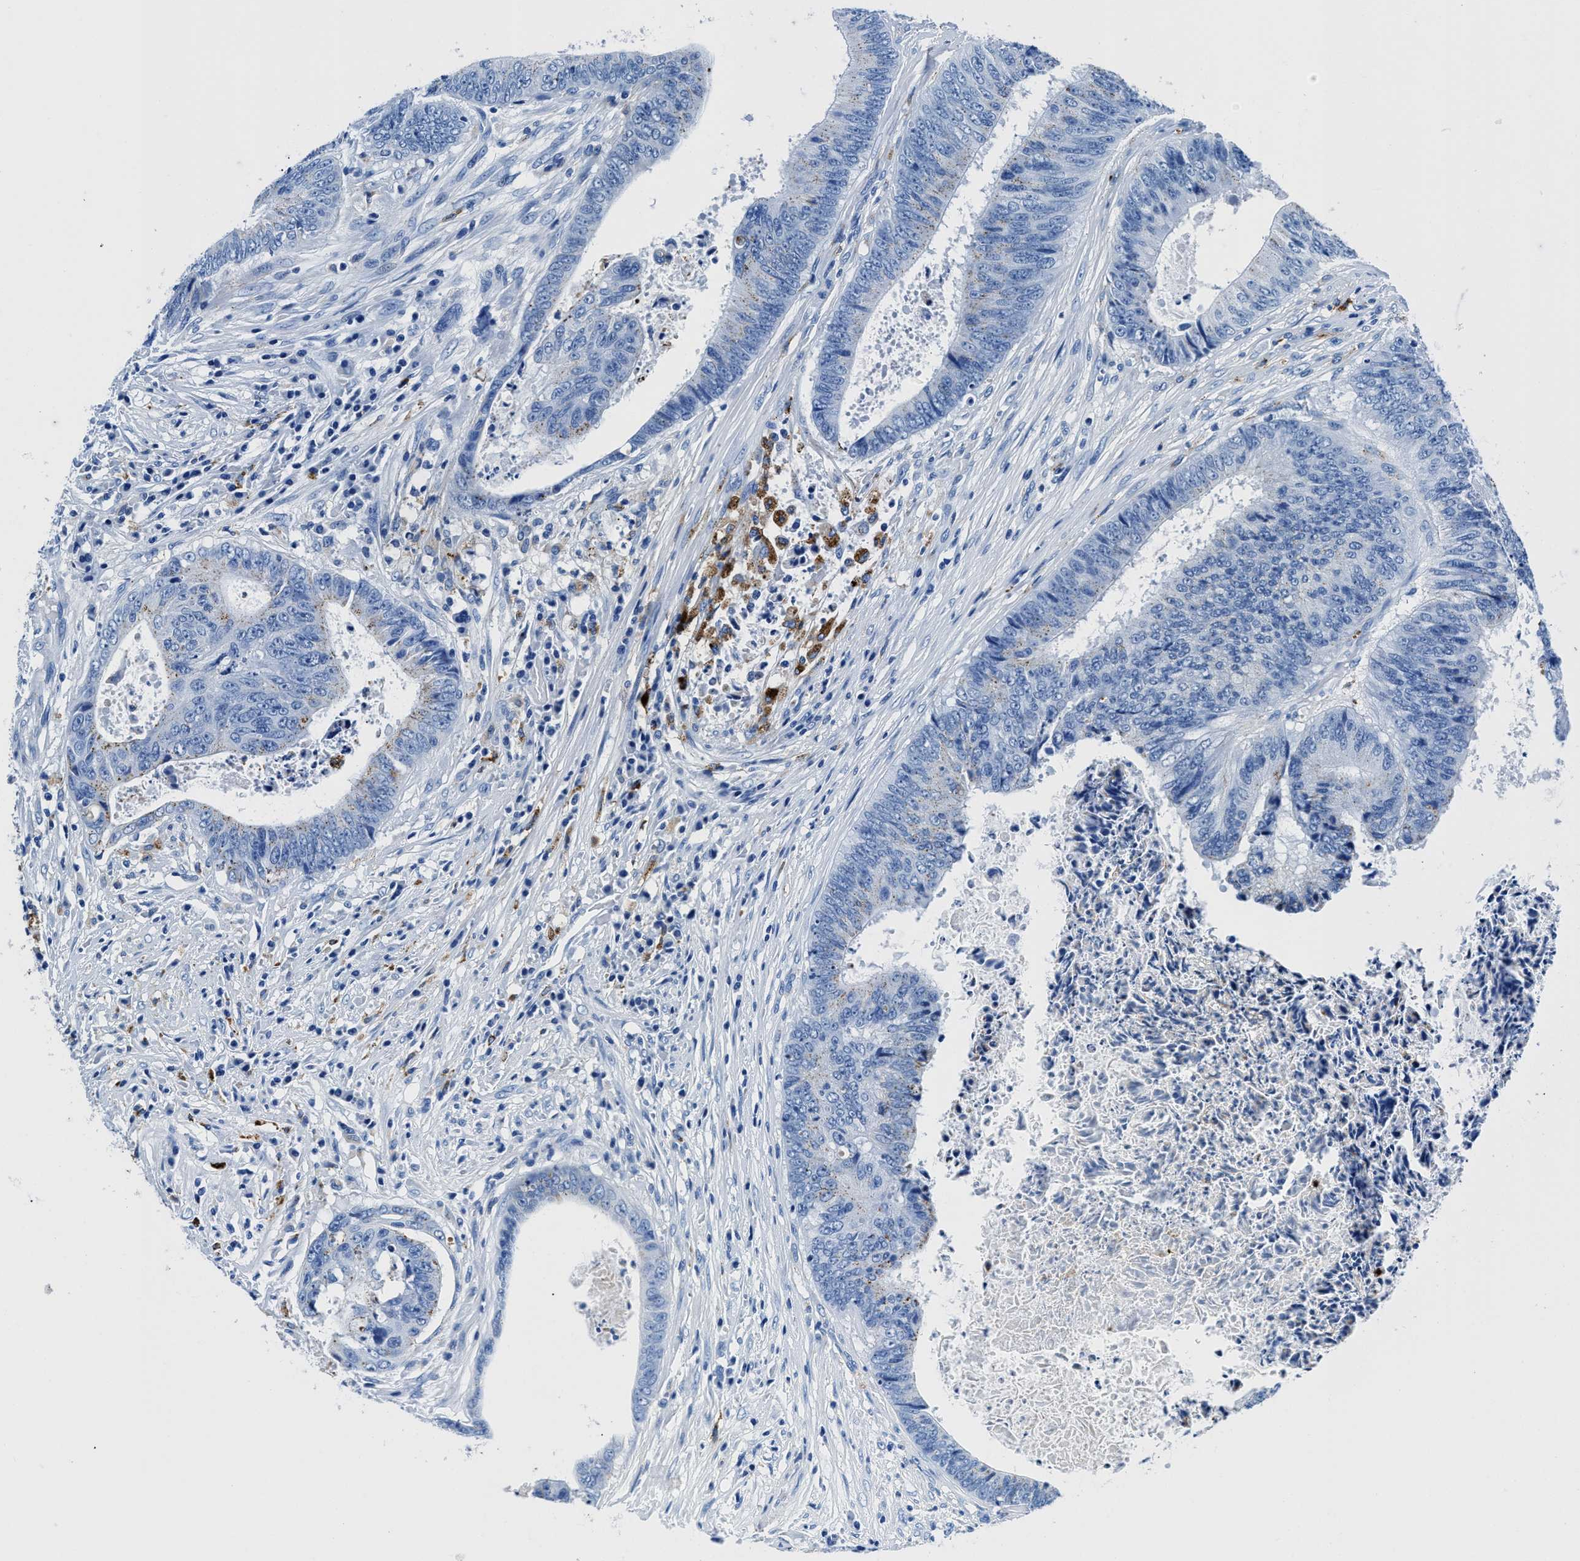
{"staining": {"intensity": "moderate", "quantity": "<25%", "location": "cytoplasmic/membranous"}, "tissue": "colorectal cancer", "cell_type": "Tumor cells", "image_type": "cancer", "snomed": [{"axis": "morphology", "description": "Adenocarcinoma, NOS"}, {"axis": "topography", "description": "Rectum"}], "caption": "This micrograph reveals immunohistochemistry (IHC) staining of colorectal adenocarcinoma, with low moderate cytoplasmic/membranous positivity in approximately <25% of tumor cells.", "gene": "OR14K1", "patient": {"sex": "male", "age": 72}}